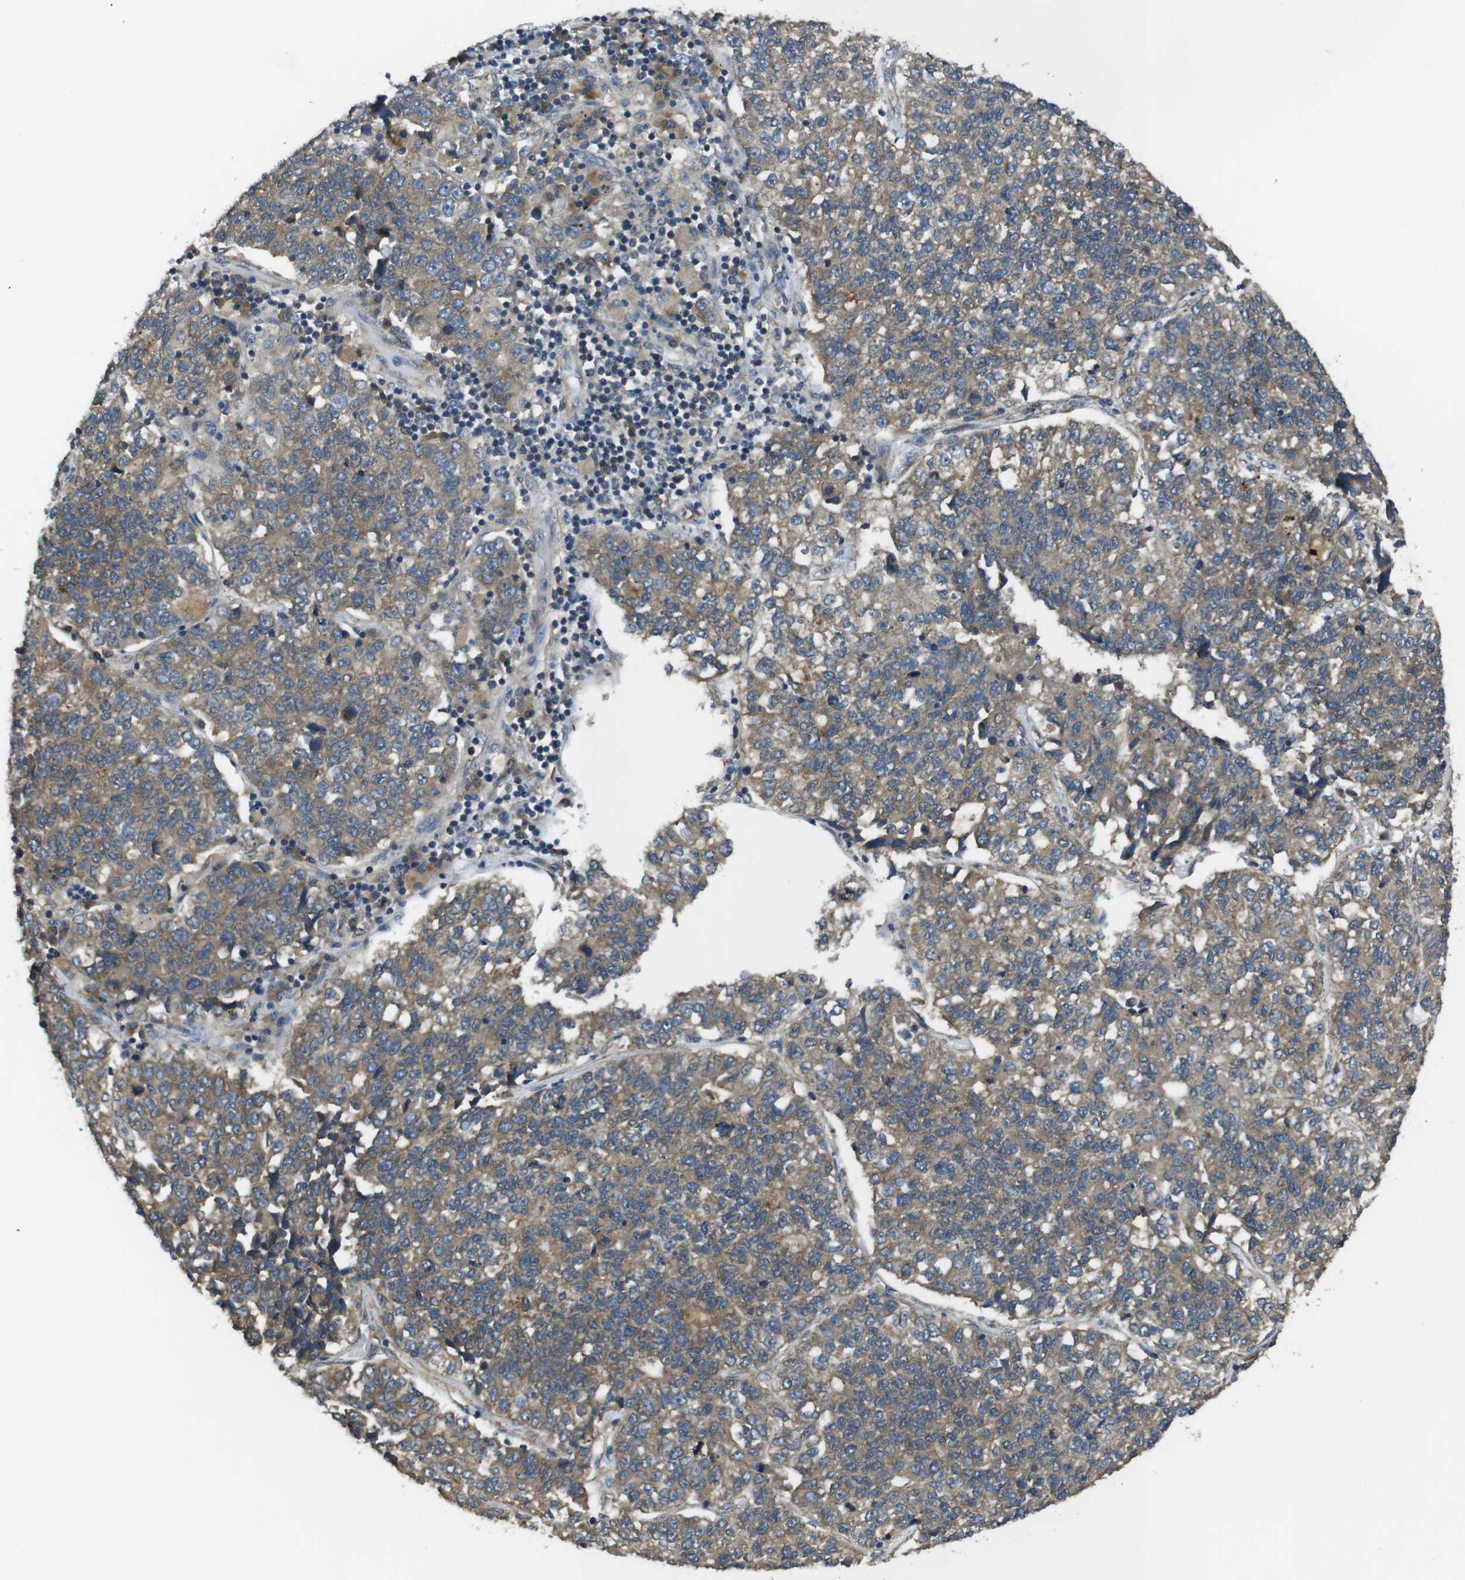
{"staining": {"intensity": "moderate", "quantity": ">75%", "location": "cytoplasmic/membranous"}, "tissue": "lung cancer", "cell_type": "Tumor cells", "image_type": "cancer", "snomed": [{"axis": "morphology", "description": "Adenocarcinoma, NOS"}, {"axis": "topography", "description": "Lung"}], "caption": "There is medium levels of moderate cytoplasmic/membranous staining in tumor cells of lung cancer (adenocarcinoma), as demonstrated by immunohistochemical staining (brown color).", "gene": "FUT2", "patient": {"sex": "male", "age": 49}}